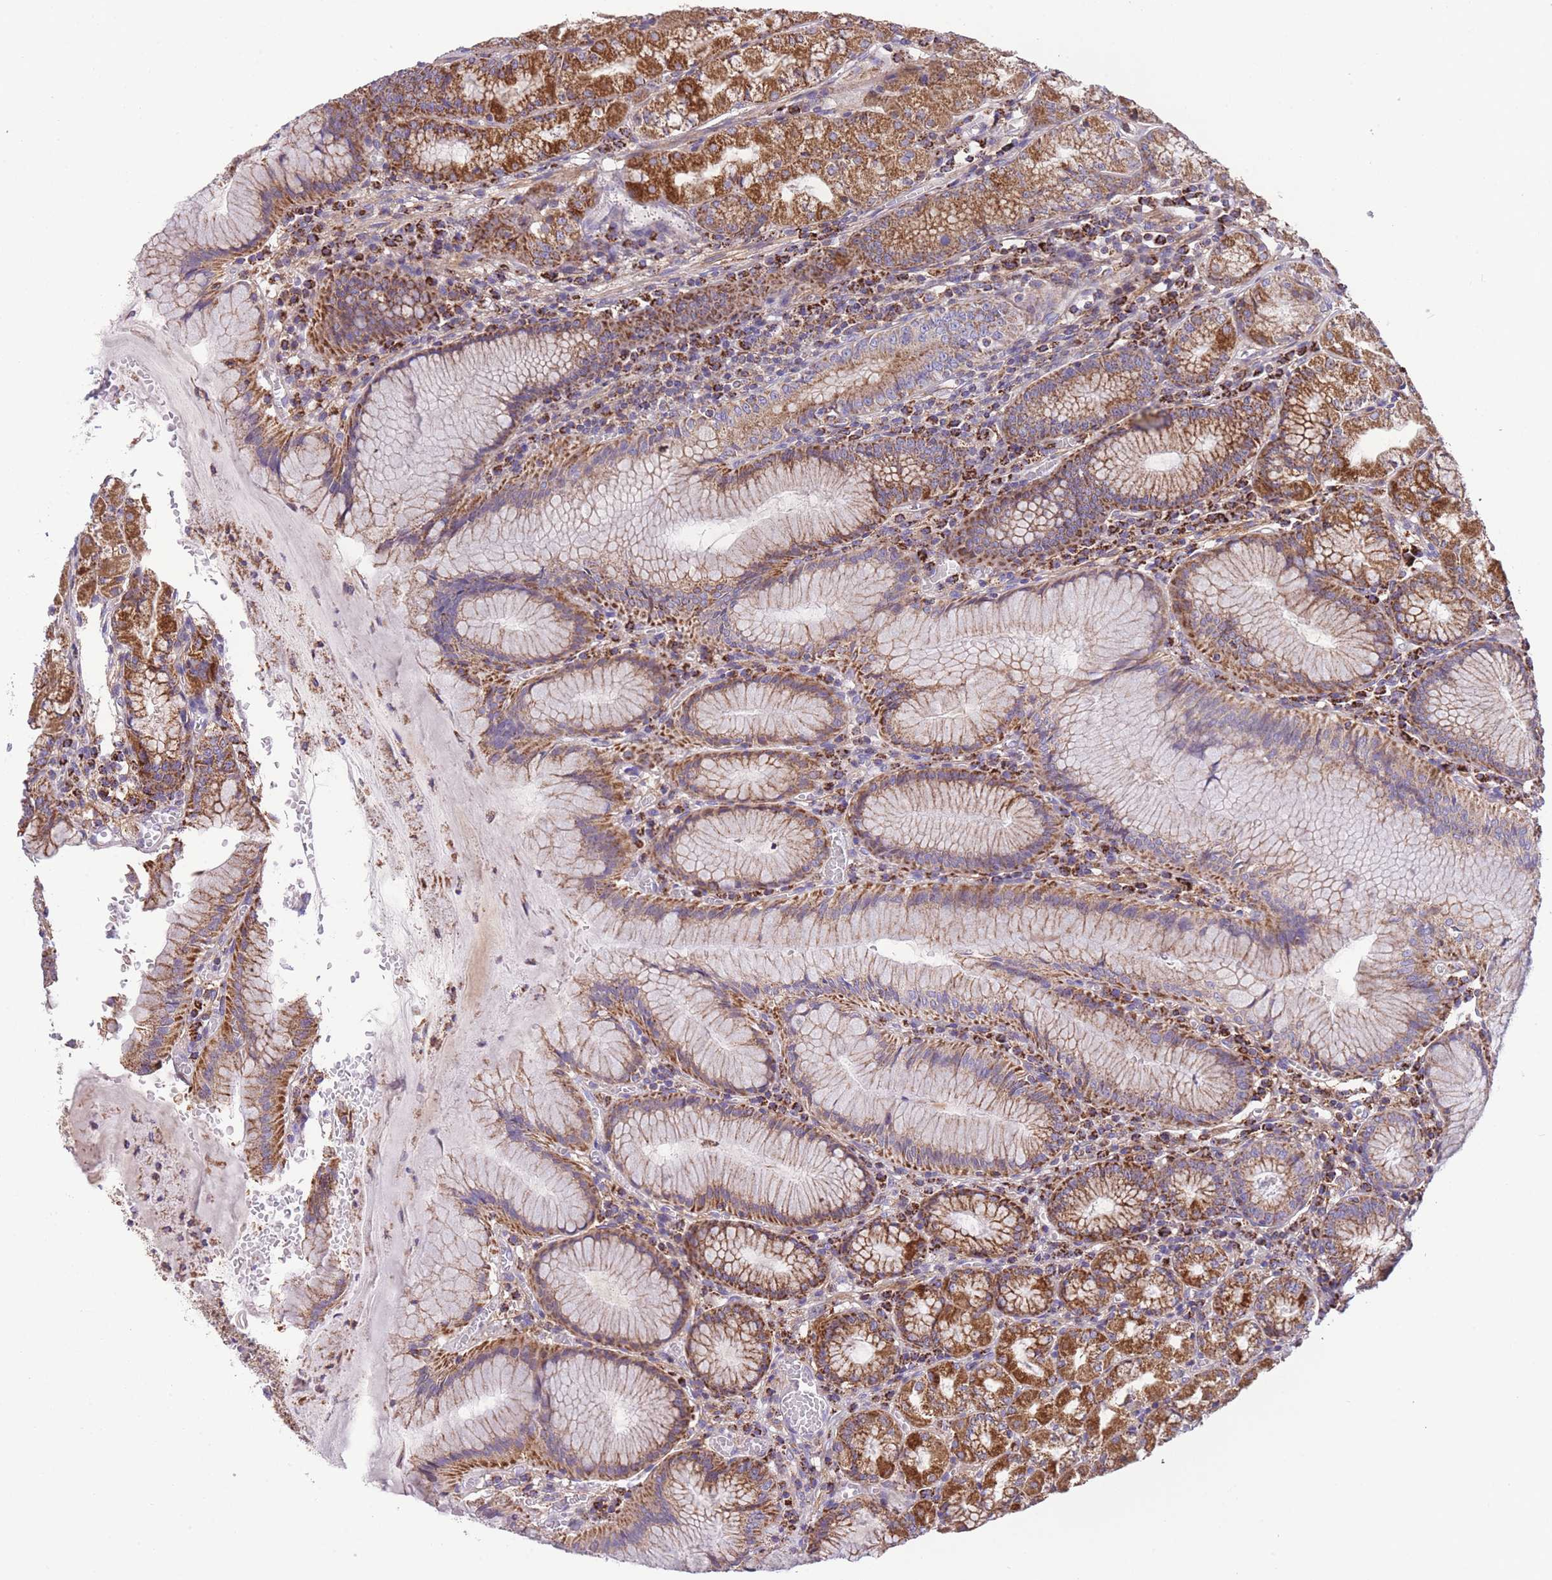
{"staining": {"intensity": "moderate", "quantity": ">75%", "location": "cytoplasmic/membranous"}, "tissue": "stomach", "cell_type": "Glandular cells", "image_type": "normal", "snomed": [{"axis": "morphology", "description": "Normal tissue, NOS"}, {"axis": "topography", "description": "Stomach"}], "caption": "Human stomach stained for a protein (brown) demonstrates moderate cytoplasmic/membranous positive staining in approximately >75% of glandular cells.", "gene": "ST3GAL3", "patient": {"sex": "male", "age": 55}}